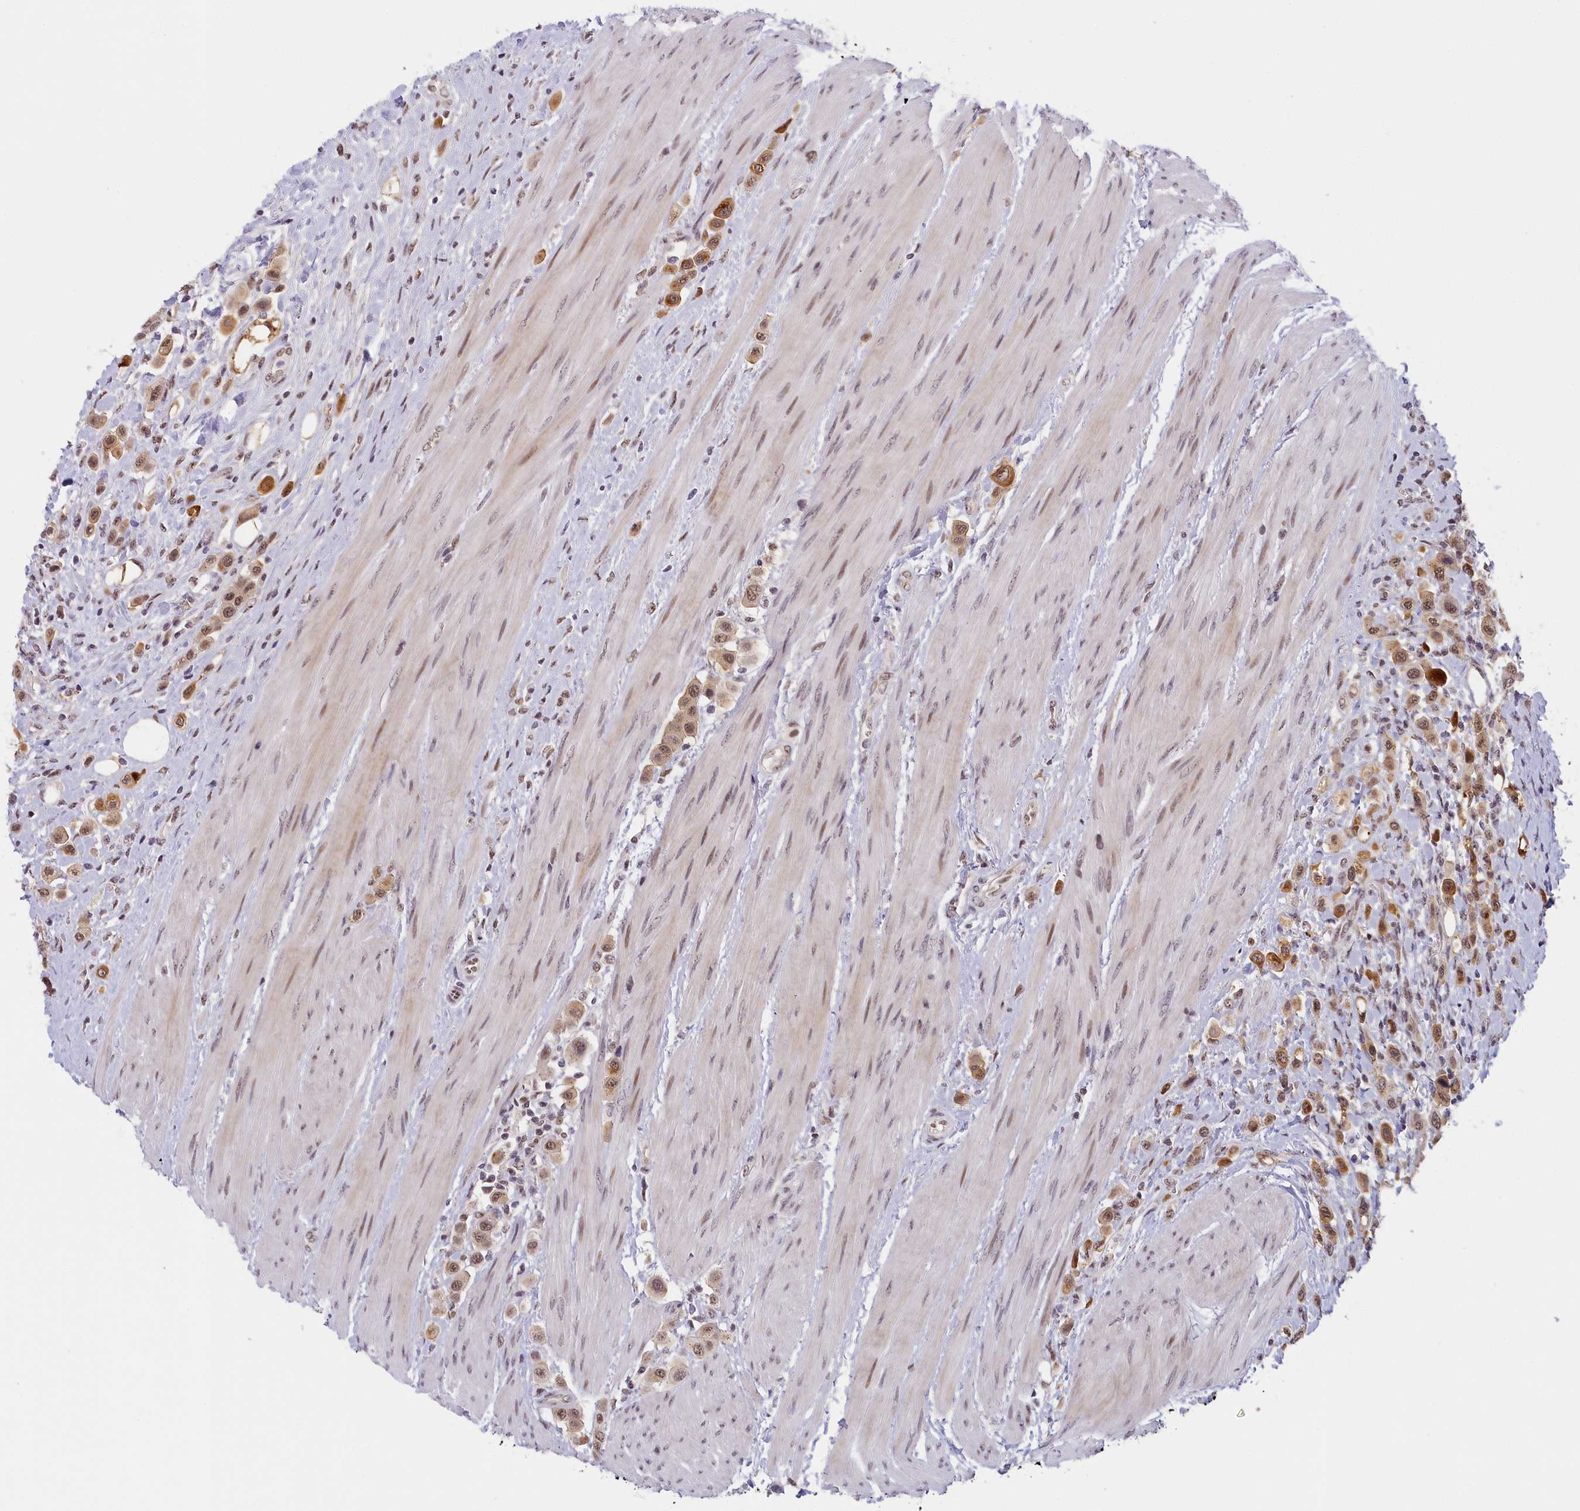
{"staining": {"intensity": "moderate", "quantity": ">75%", "location": "cytoplasmic/membranous,nuclear"}, "tissue": "urothelial cancer", "cell_type": "Tumor cells", "image_type": "cancer", "snomed": [{"axis": "morphology", "description": "Urothelial carcinoma, High grade"}, {"axis": "topography", "description": "Urinary bladder"}], "caption": "The photomicrograph exhibits a brown stain indicating the presence of a protein in the cytoplasmic/membranous and nuclear of tumor cells in urothelial cancer. (DAB (3,3'-diaminobenzidine) = brown stain, brightfield microscopy at high magnification).", "gene": "SEC31B", "patient": {"sex": "male", "age": 50}}